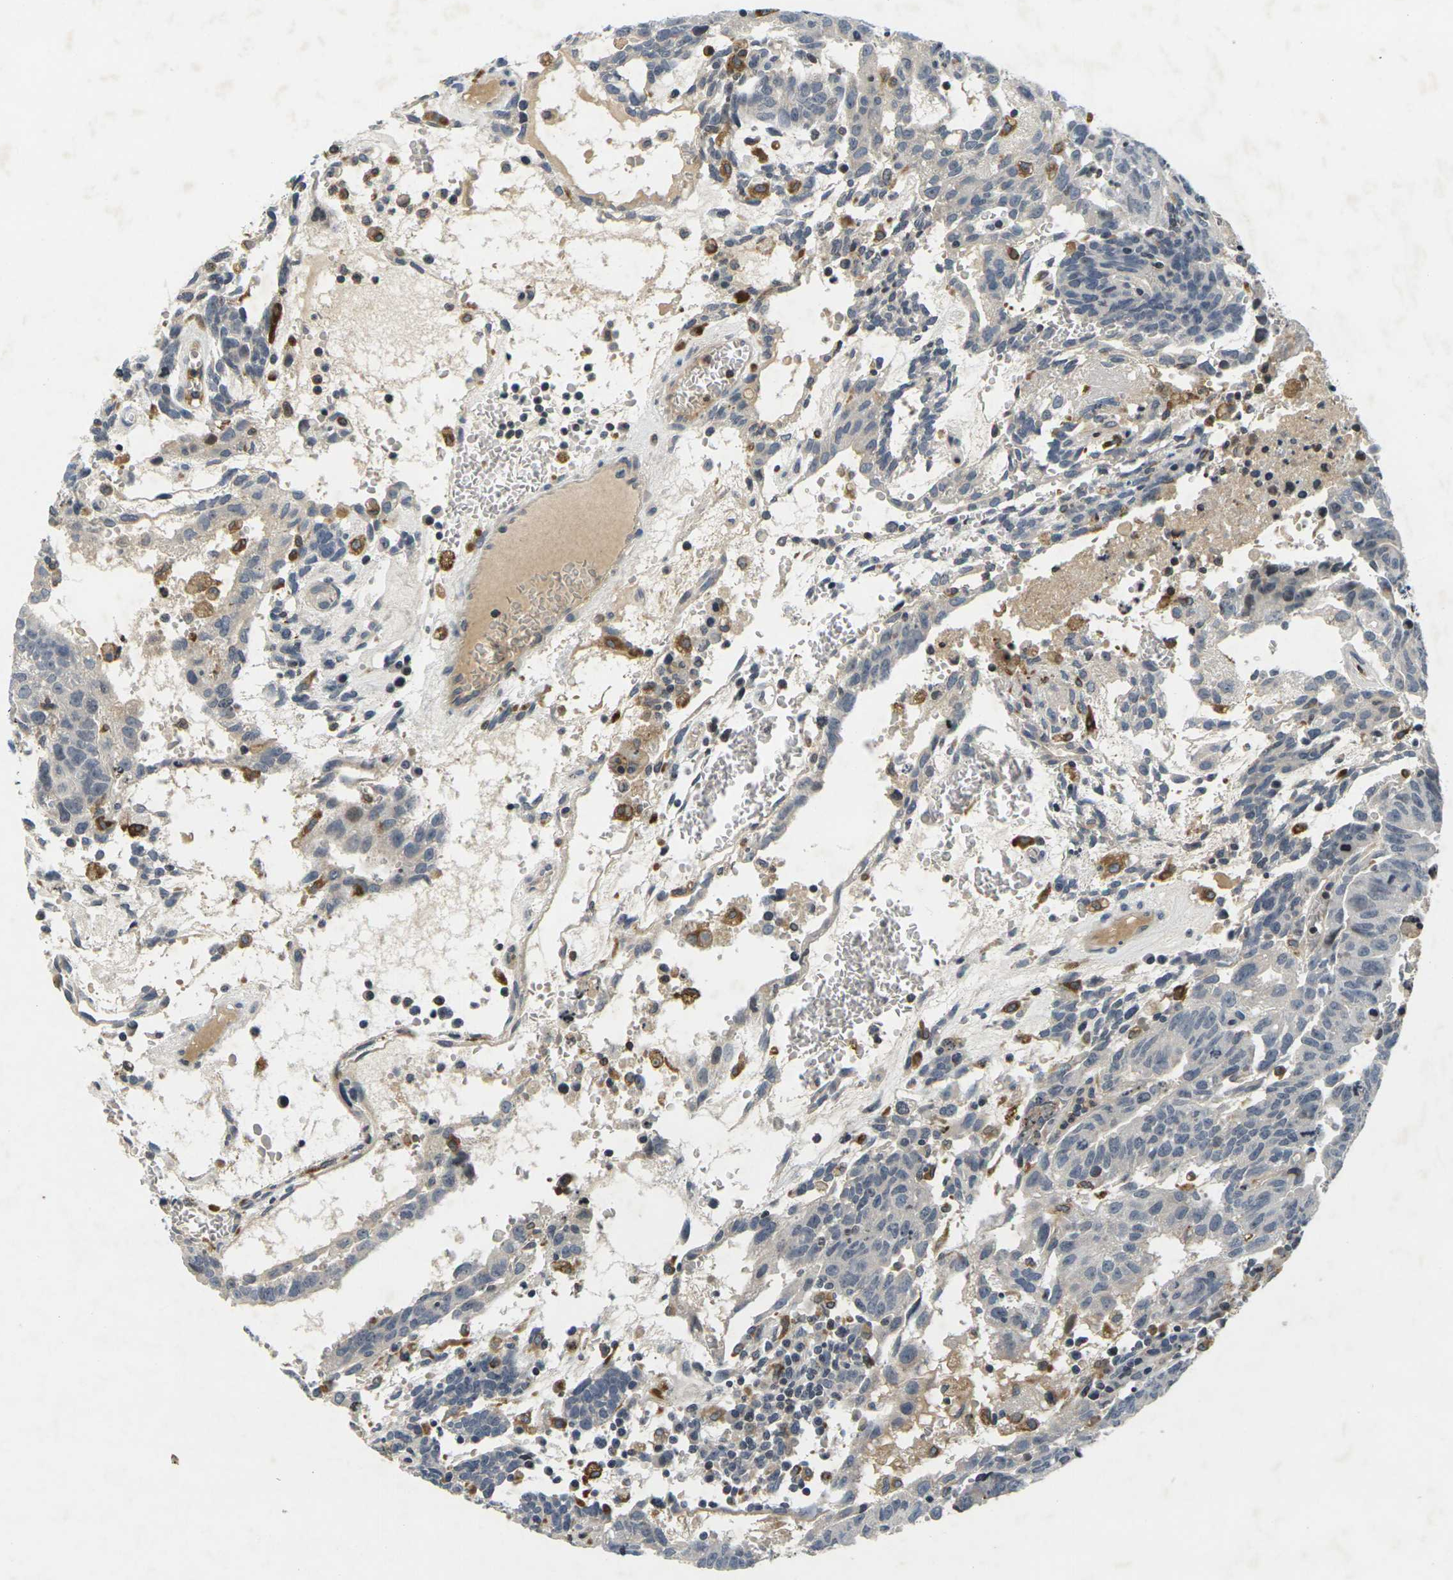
{"staining": {"intensity": "negative", "quantity": "none", "location": "none"}, "tissue": "testis cancer", "cell_type": "Tumor cells", "image_type": "cancer", "snomed": [{"axis": "morphology", "description": "Seminoma, NOS"}, {"axis": "morphology", "description": "Carcinoma, Embryonal, NOS"}, {"axis": "topography", "description": "Testis"}], "caption": "An IHC image of testis cancer is shown. There is no staining in tumor cells of testis cancer.", "gene": "C1QC", "patient": {"sex": "male", "age": 52}}